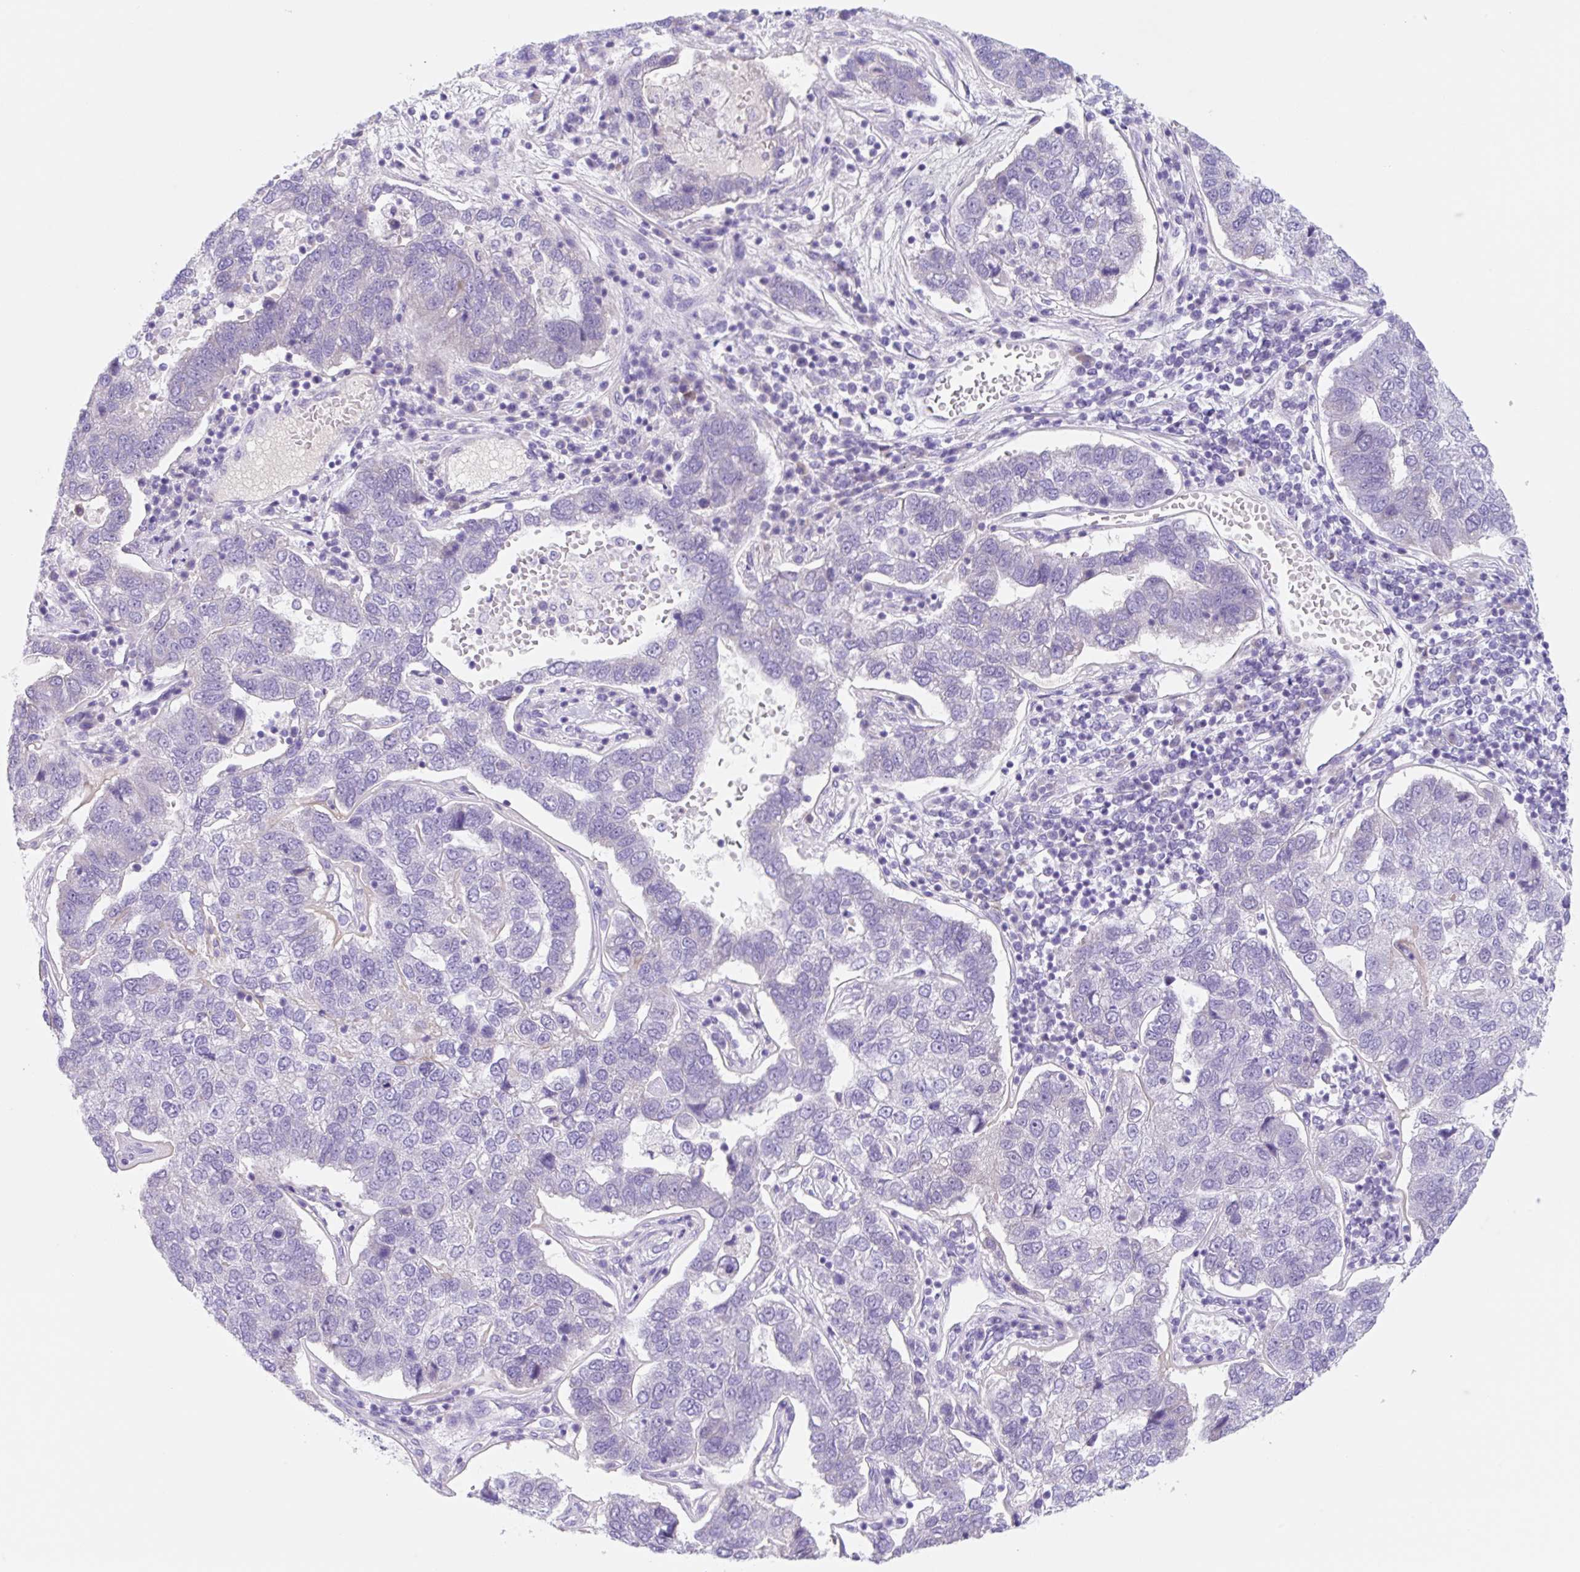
{"staining": {"intensity": "negative", "quantity": "none", "location": "none"}, "tissue": "pancreatic cancer", "cell_type": "Tumor cells", "image_type": "cancer", "snomed": [{"axis": "morphology", "description": "Adenocarcinoma, NOS"}, {"axis": "topography", "description": "Pancreas"}], "caption": "Adenocarcinoma (pancreatic) was stained to show a protein in brown. There is no significant staining in tumor cells. (Brightfield microscopy of DAB immunohistochemistry at high magnification).", "gene": "KLK8", "patient": {"sex": "female", "age": 61}}